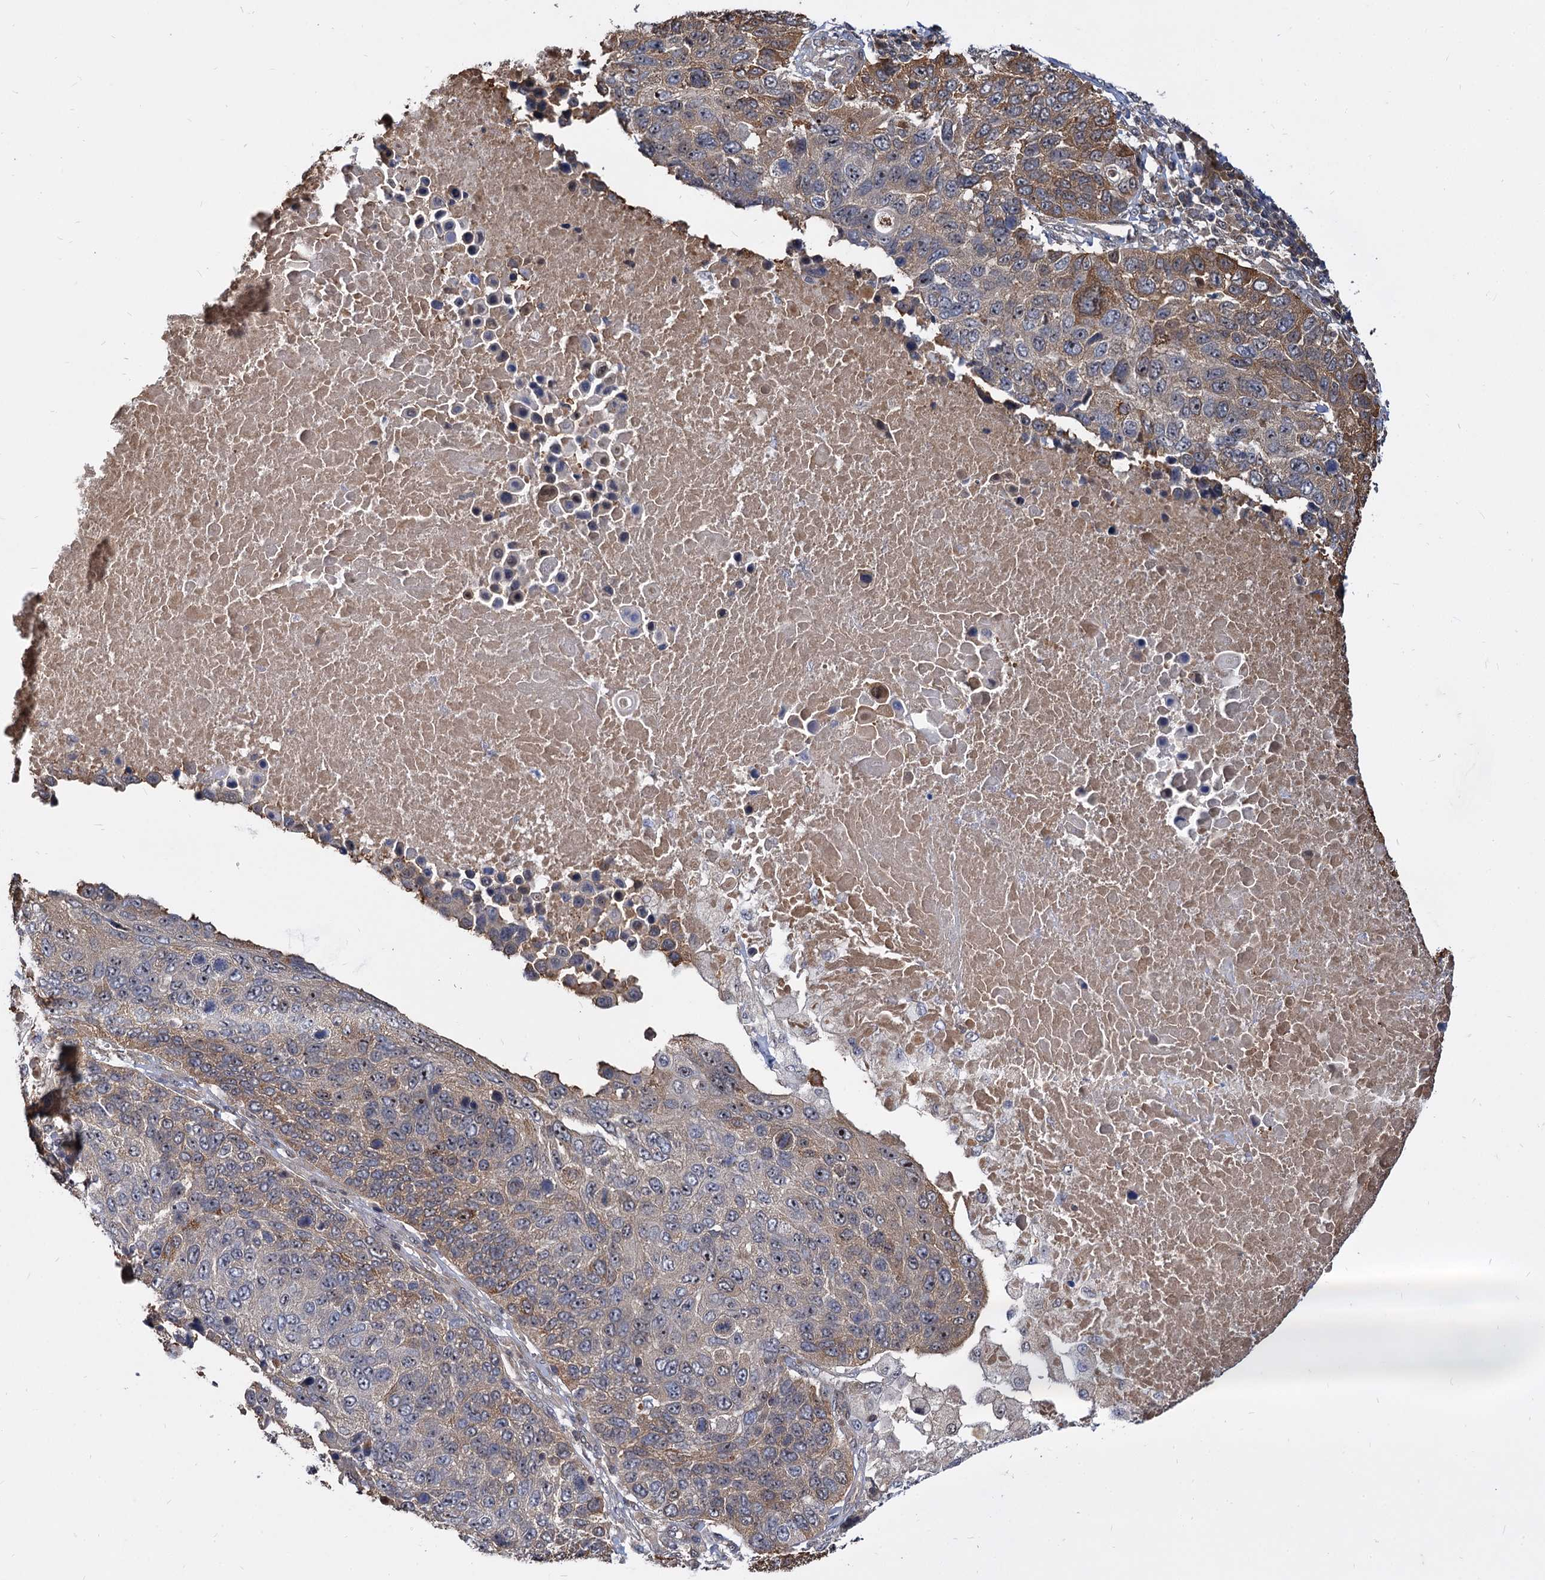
{"staining": {"intensity": "moderate", "quantity": "25%-75%", "location": "cytoplasmic/membranous"}, "tissue": "lung cancer", "cell_type": "Tumor cells", "image_type": "cancer", "snomed": [{"axis": "morphology", "description": "Normal tissue, NOS"}, {"axis": "morphology", "description": "Squamous cell carcinoma, NOS"}, {"axis": "topography", "description": "Lymph node"}, {"axis": "topography", "description": "Lung"}], "caption": "The photomicrograph demonstrates immunohistochemical staining of squamous cell carcinoma (lung). There is moderate cytoplasmic/membranous expression is present in about 25%-75% of tumor cells.", "gene": "SNX15", "patient": {"sex": "male", "age": 66}}